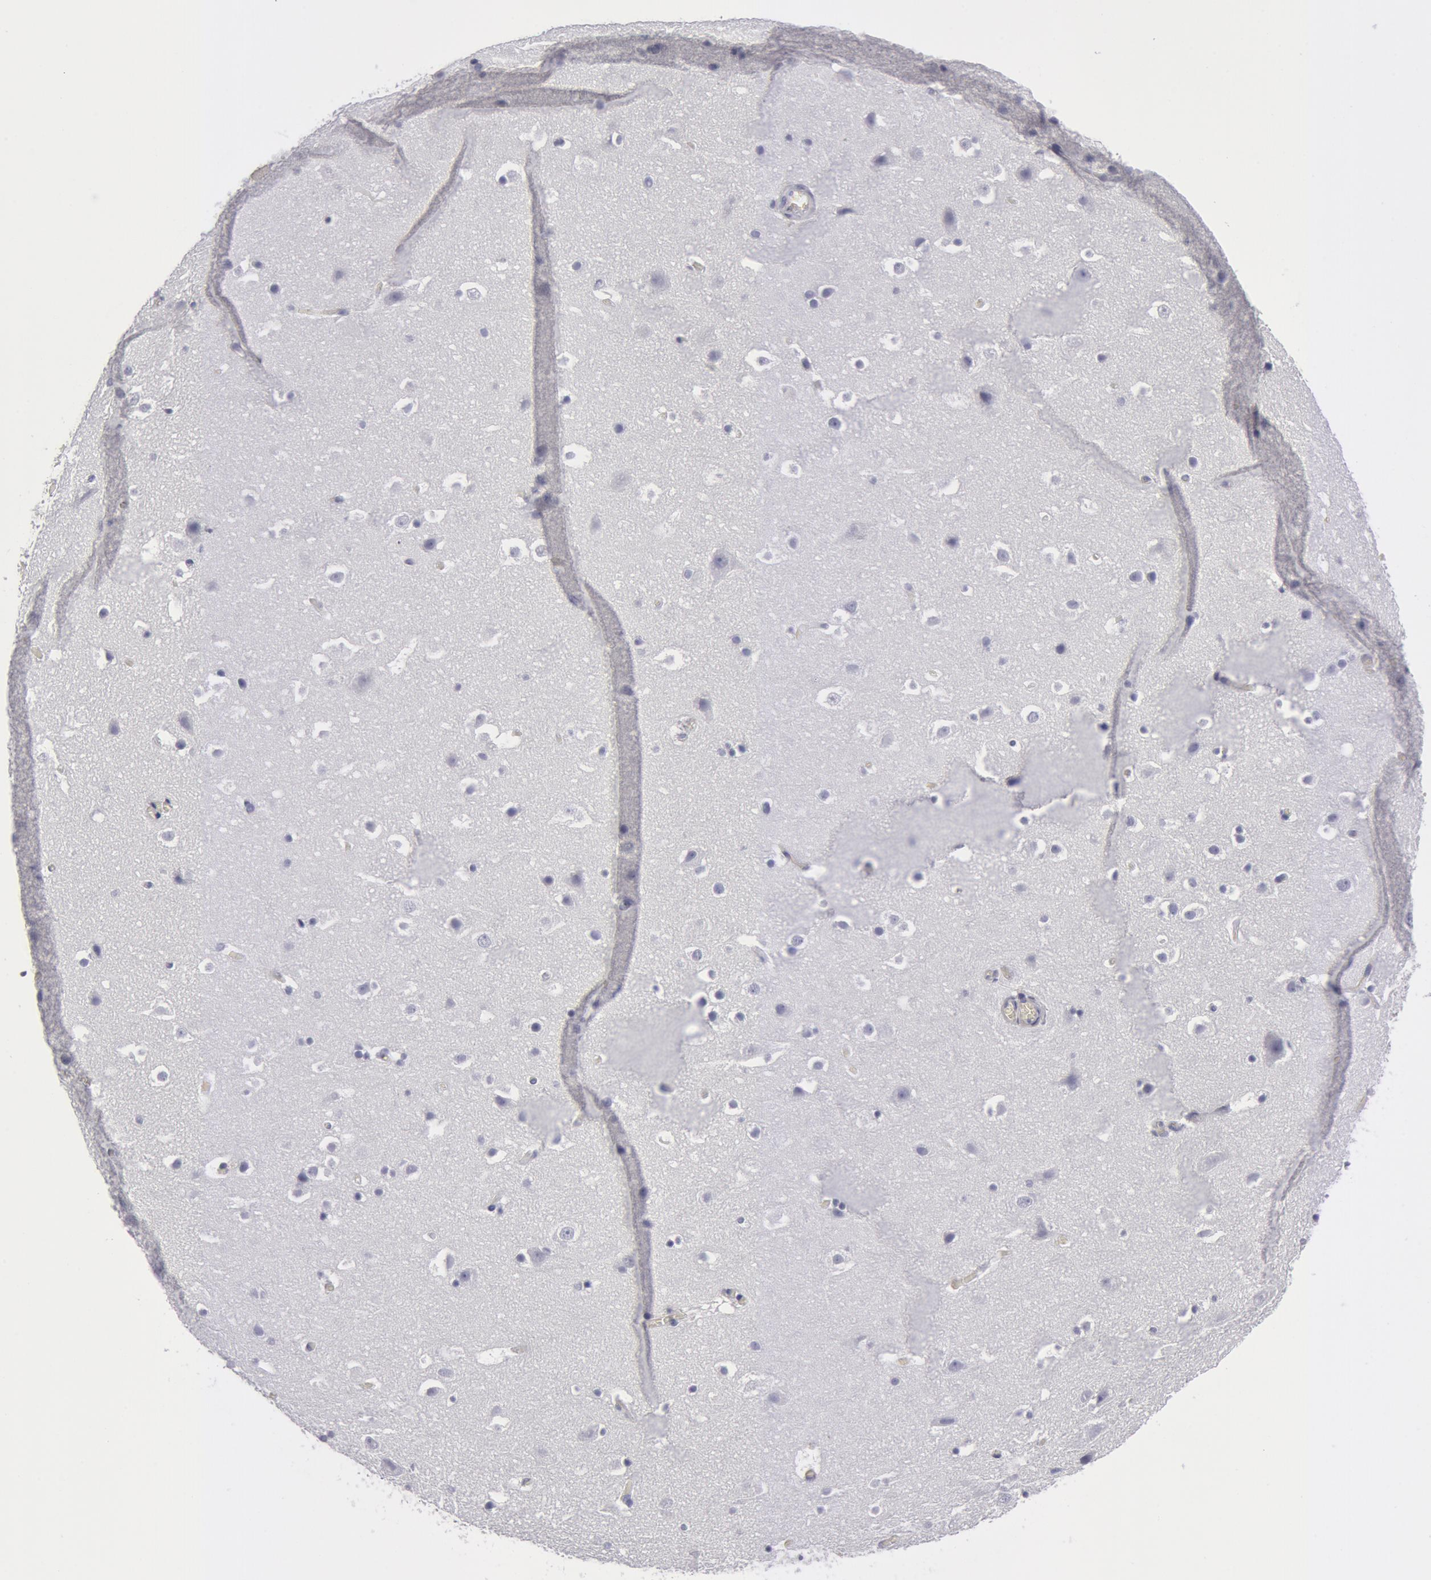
{"staining": {"intensity": "negative", "quantity": "none", "location": "none"}, "tissue": "hippocampus", "cell_type": "Glial cells", "image_type": "normal", "snomed": [{"axis": "morphology", "description": "Normal tissue, NOS"}, {"axis": "topography", "description": "Hippocampus"}], "caption": "Glial cells are negative for protein expression in unremarkable human hippocampus. The staining is performed using DAB brown chromogen with nuclei counter-stained in using hematoxylin.", "gene": "SMC1B", "patient": {"sex": "male", "age": 45}}